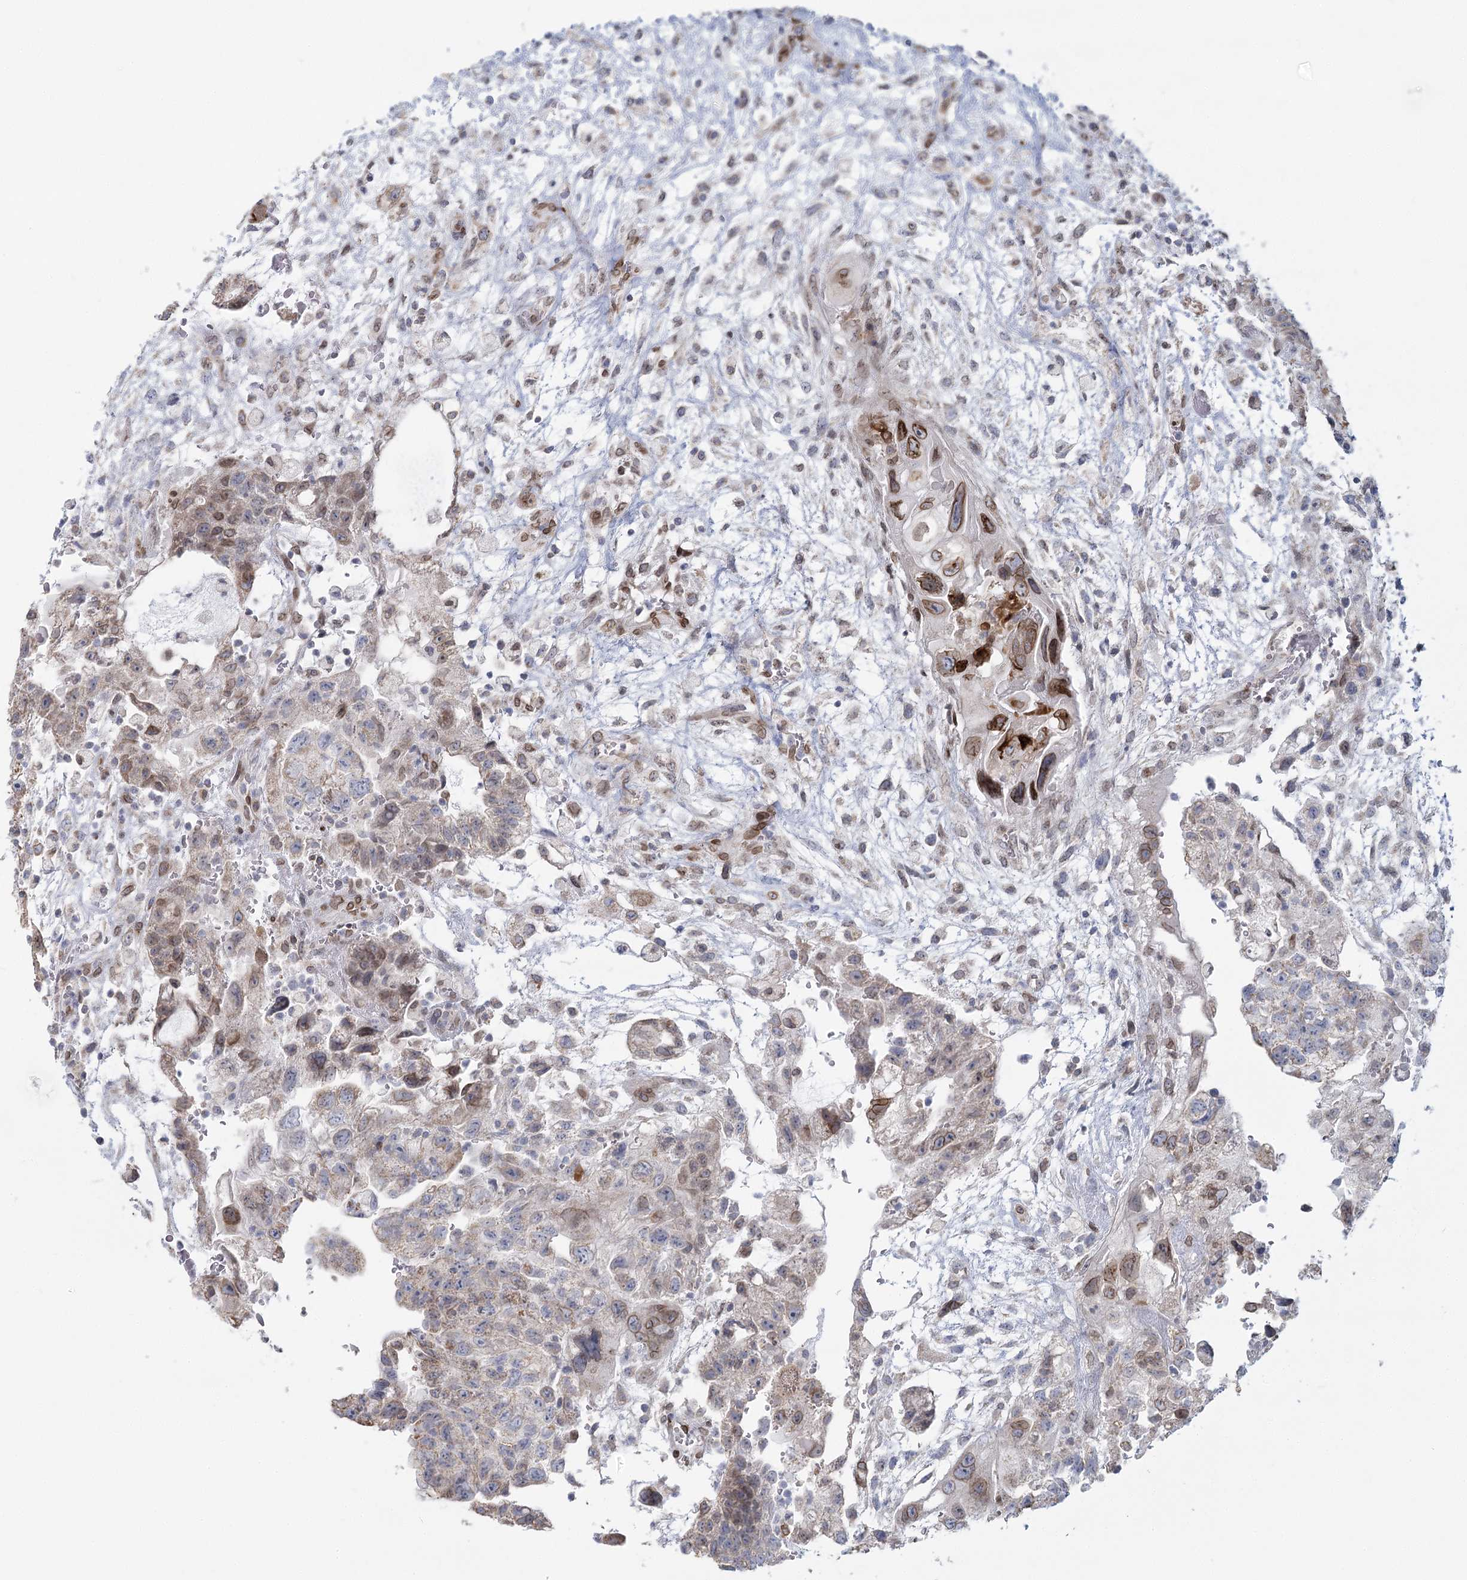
{"staining": {"intensity": "moderate", "quantity": "<25%", "location": "nuclear"}, "tissue": "testis cancer", "cell_type": "Tumor cells", "image_type": "cancer", "snomed": [{"axis": "morphology", "description": "Carcinoma, Embryonal, NOS"}, {"axis": "topography", "description": "Testis"}], "caption": "A low amount of moderate nuclear positivity is present in approximately <25% of tumor cells in embryonal carcinoma (testis) tissue.", "gene": "VWA5A", "patient": {"sex": "male", "age": 36}}